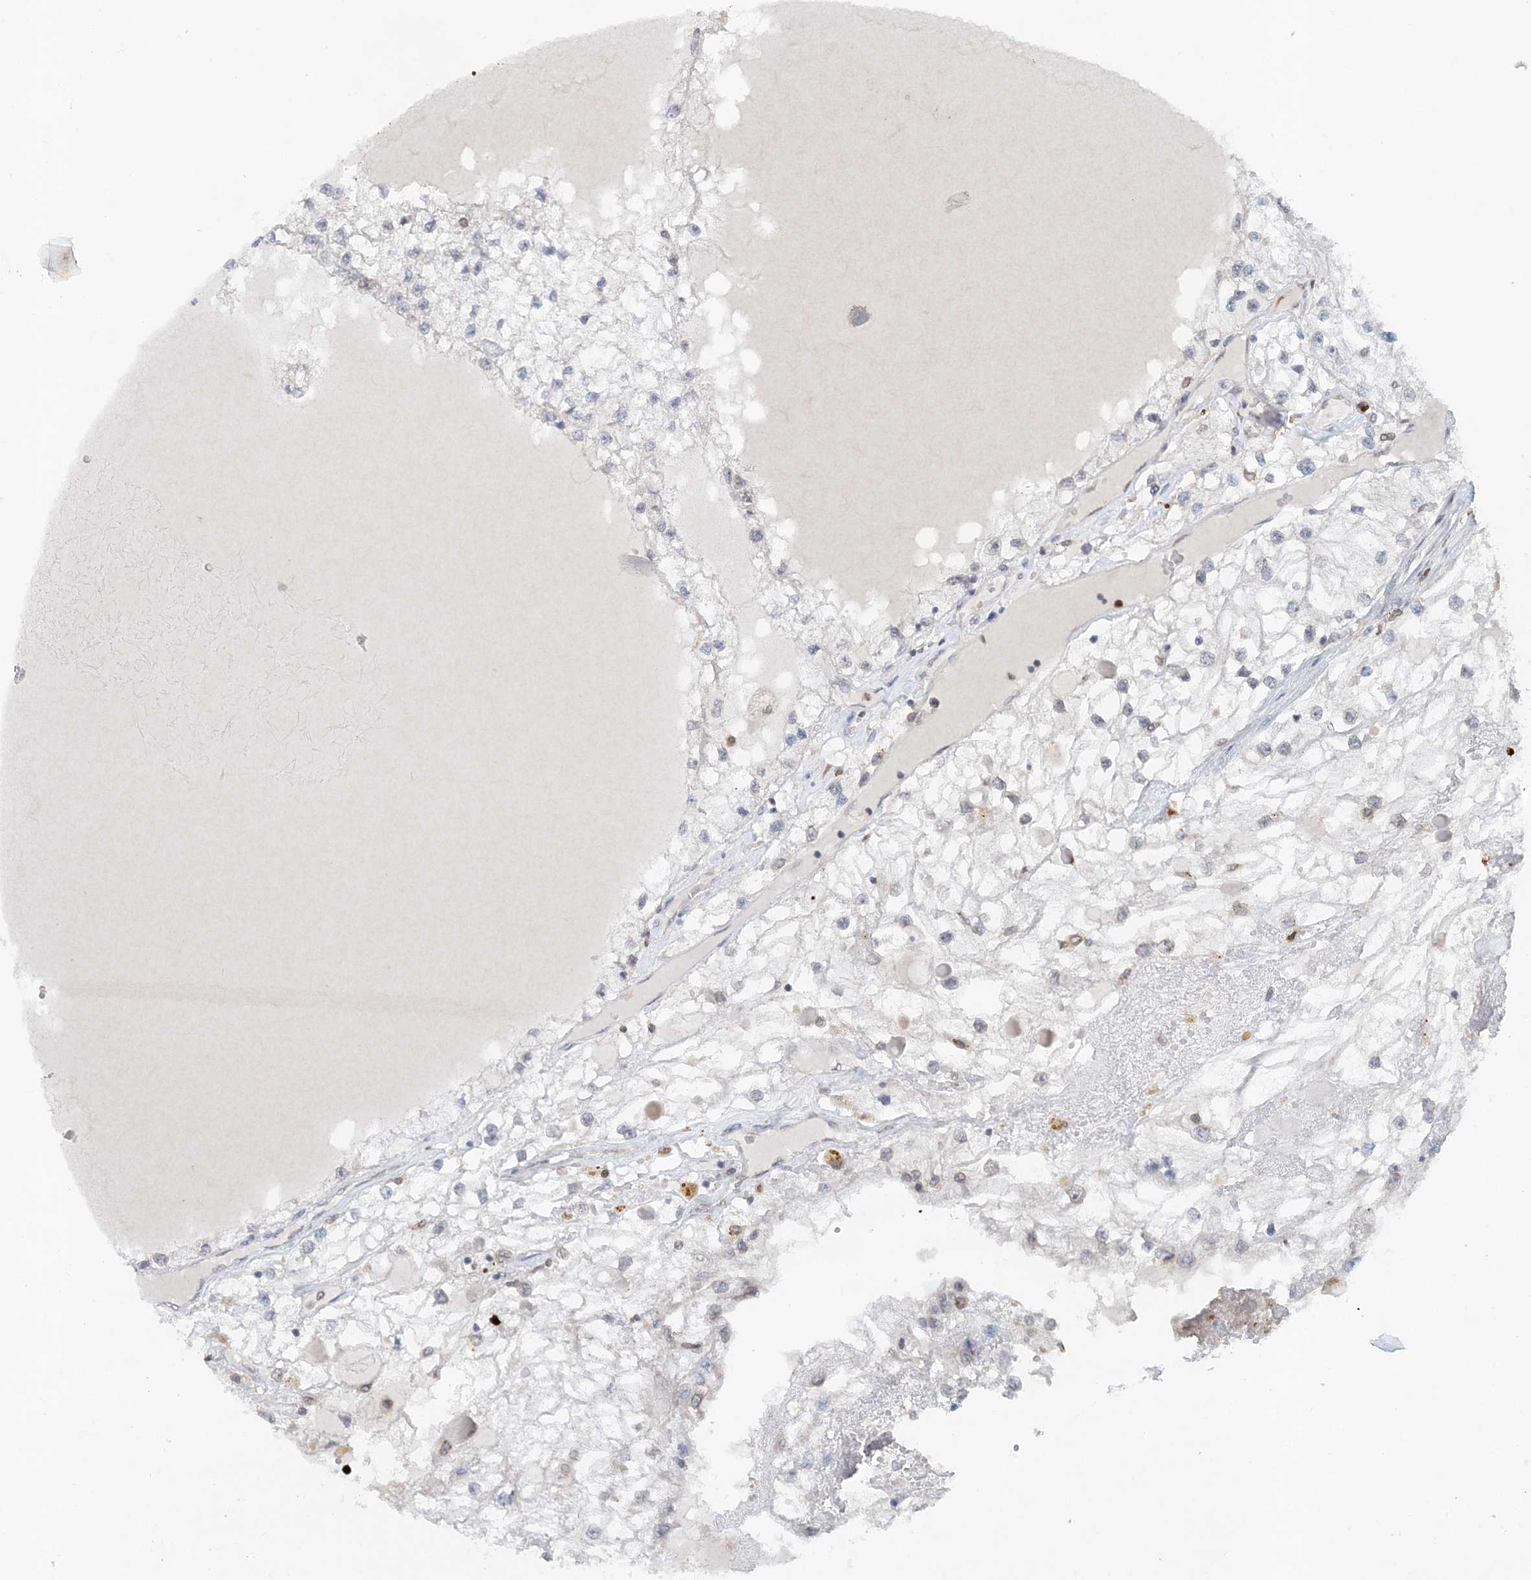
{"staining": {"intensity": "negative", "quantity": "none", "location": "none"}, "tissue": "renal cancer", "cell_type": "Tumor cells", "image_type": "cancer", "snomed": [{"axis": "morphology", "description": "Adenocarcinoma, NOS"}, {"axis": "topography", "description": "Kidney"}], "caption": "Immunohistochemistry (IHC) micrograph of neoplastic tissue: renal adenocarcinoma stained with DAB reveals no significant protein staining in tumor cells.", "gene": "NUP54", "patient": {"sex": "male", "age": 68}}